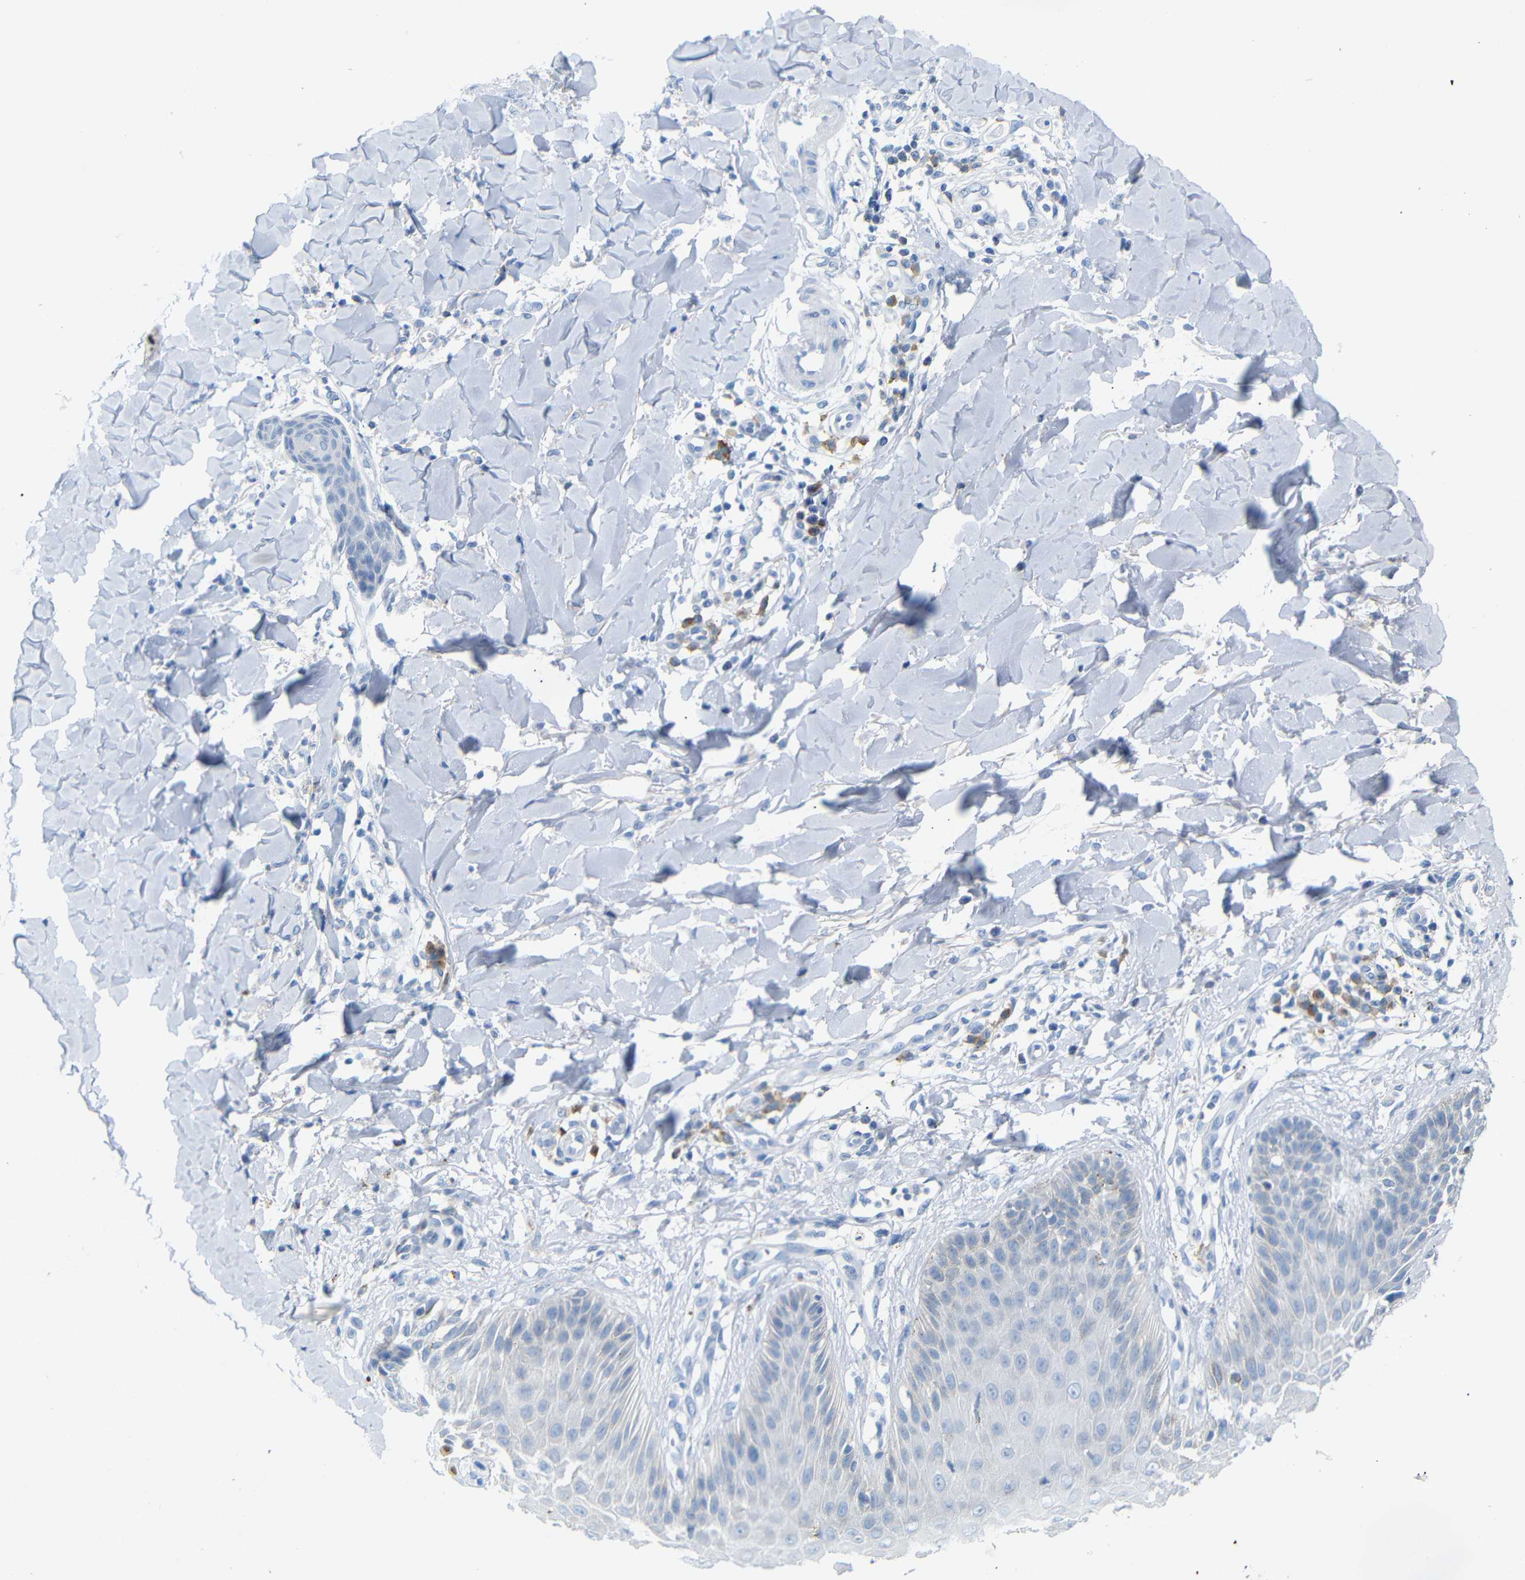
{"staining": {"intensity": "negative", "quantity": "none", "location": "none"}, "tissue": "skin cancer", "cell_type": "Tumor cells", "image_type": "cancer", "snomed": [{"axis": "morphology", "description": "Squamous cell carcinoma, NOS"}, {"axis": "topography", "description": "Skin"}], "caption": "Immunohistochemical staining of human skin cancer shows no significant expression in tumor cells.", "gene": "FCRL1", "patient": {"sex": "male", "age": 24}}